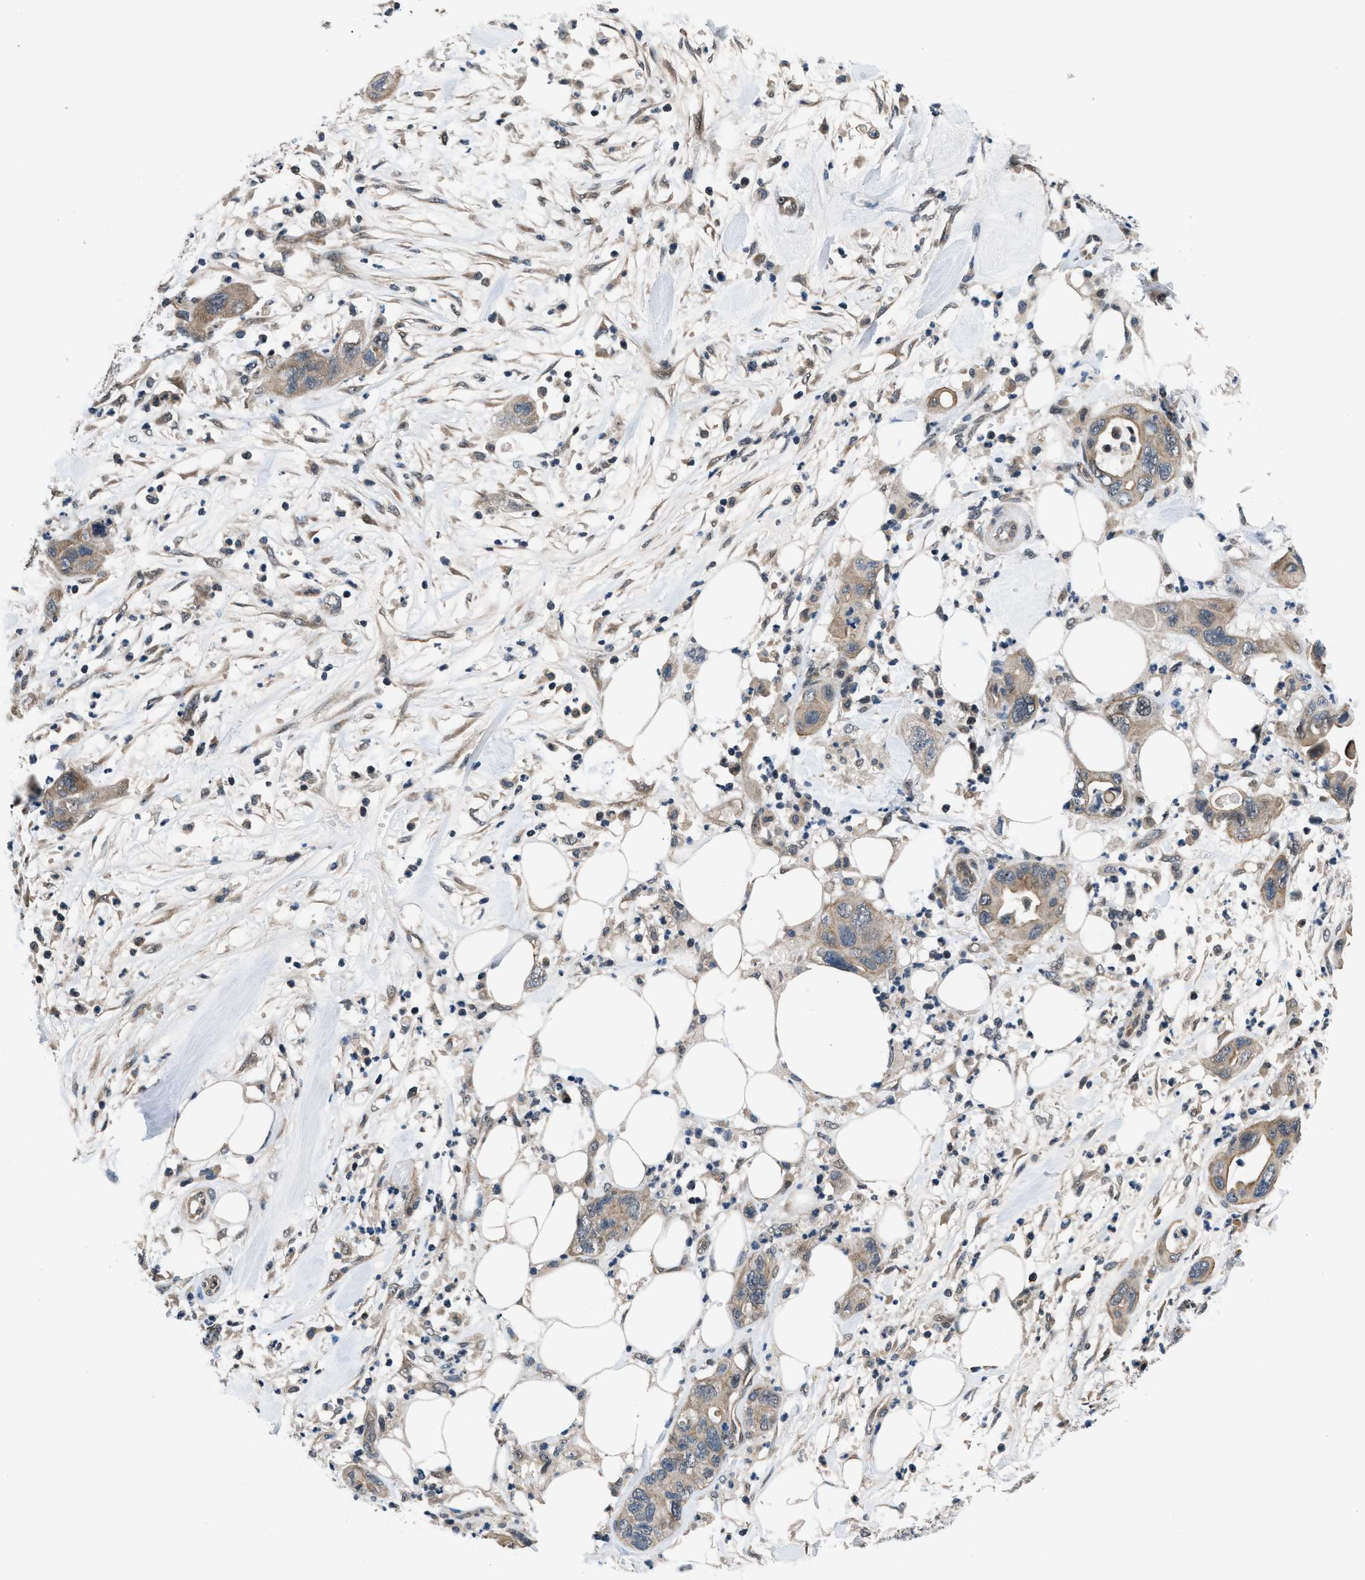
{"staining": {"intensity": "moderate", "quantity": ">75%", "location": "cytoplasmic/membranous"}, "tissue": "pancreatic cancer", "cell_type": "Tumor cells", "image_type": "cancer", "snomed": [{"axis": "morphology", "description": "Adenocarcinoma, NOS"}, {"axis": "topography", "description": "Pancreas"}], "caption": "A histopathology image of pancreatic cancer stained for a protein exhibits moderate cytoplasmic/membranous brown staining in tumor cells.", "gene": "SETD5", "patient": {"sex": "female", "age": 71}}